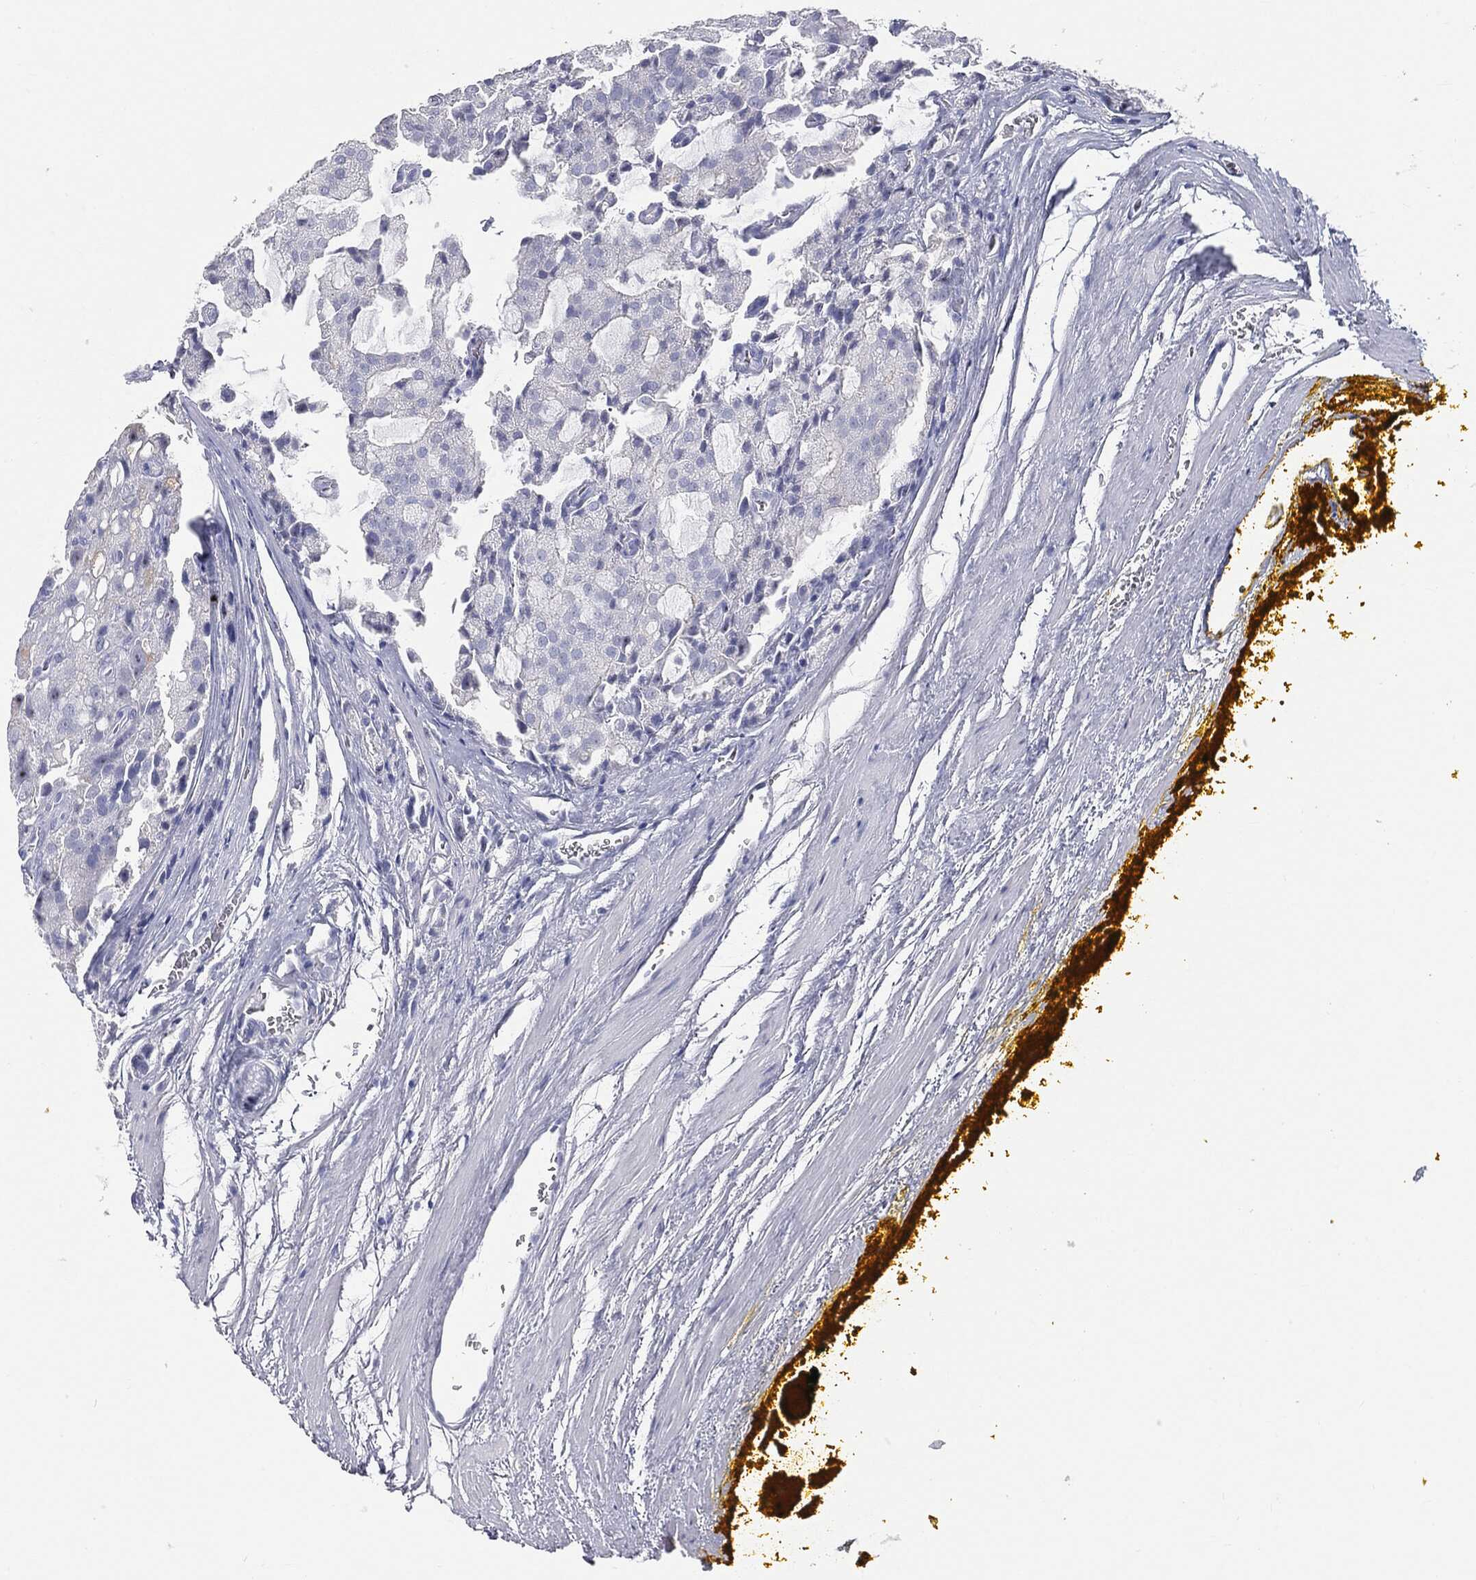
{"staining": {"intensity": "negative", "quantity": "none", "location": "none"}, "tissue": "prostate cancer", "cell_type": "Tumor cells", "image_type": "cancer", "snomed": [{"axis": "morphology", "description": "Adenocarcinoma, NOS"}, {"axis": "topography", "description": "Prostate and seminal vesicle, NOS"}, {"axis": "topography", "description": "Prostate"}], "caption": "There is no significant positivity in tumor cells of adenocarcinoma (prostate). Brightfield microscopy of immunohistochemistry stained with DAB (3,3'-diaminobenzidine) (brown) and hematoxylin (blue), captured at high magnification.", "gene": "CUZD1", "patient": {"sex": "male", "age": 67}}